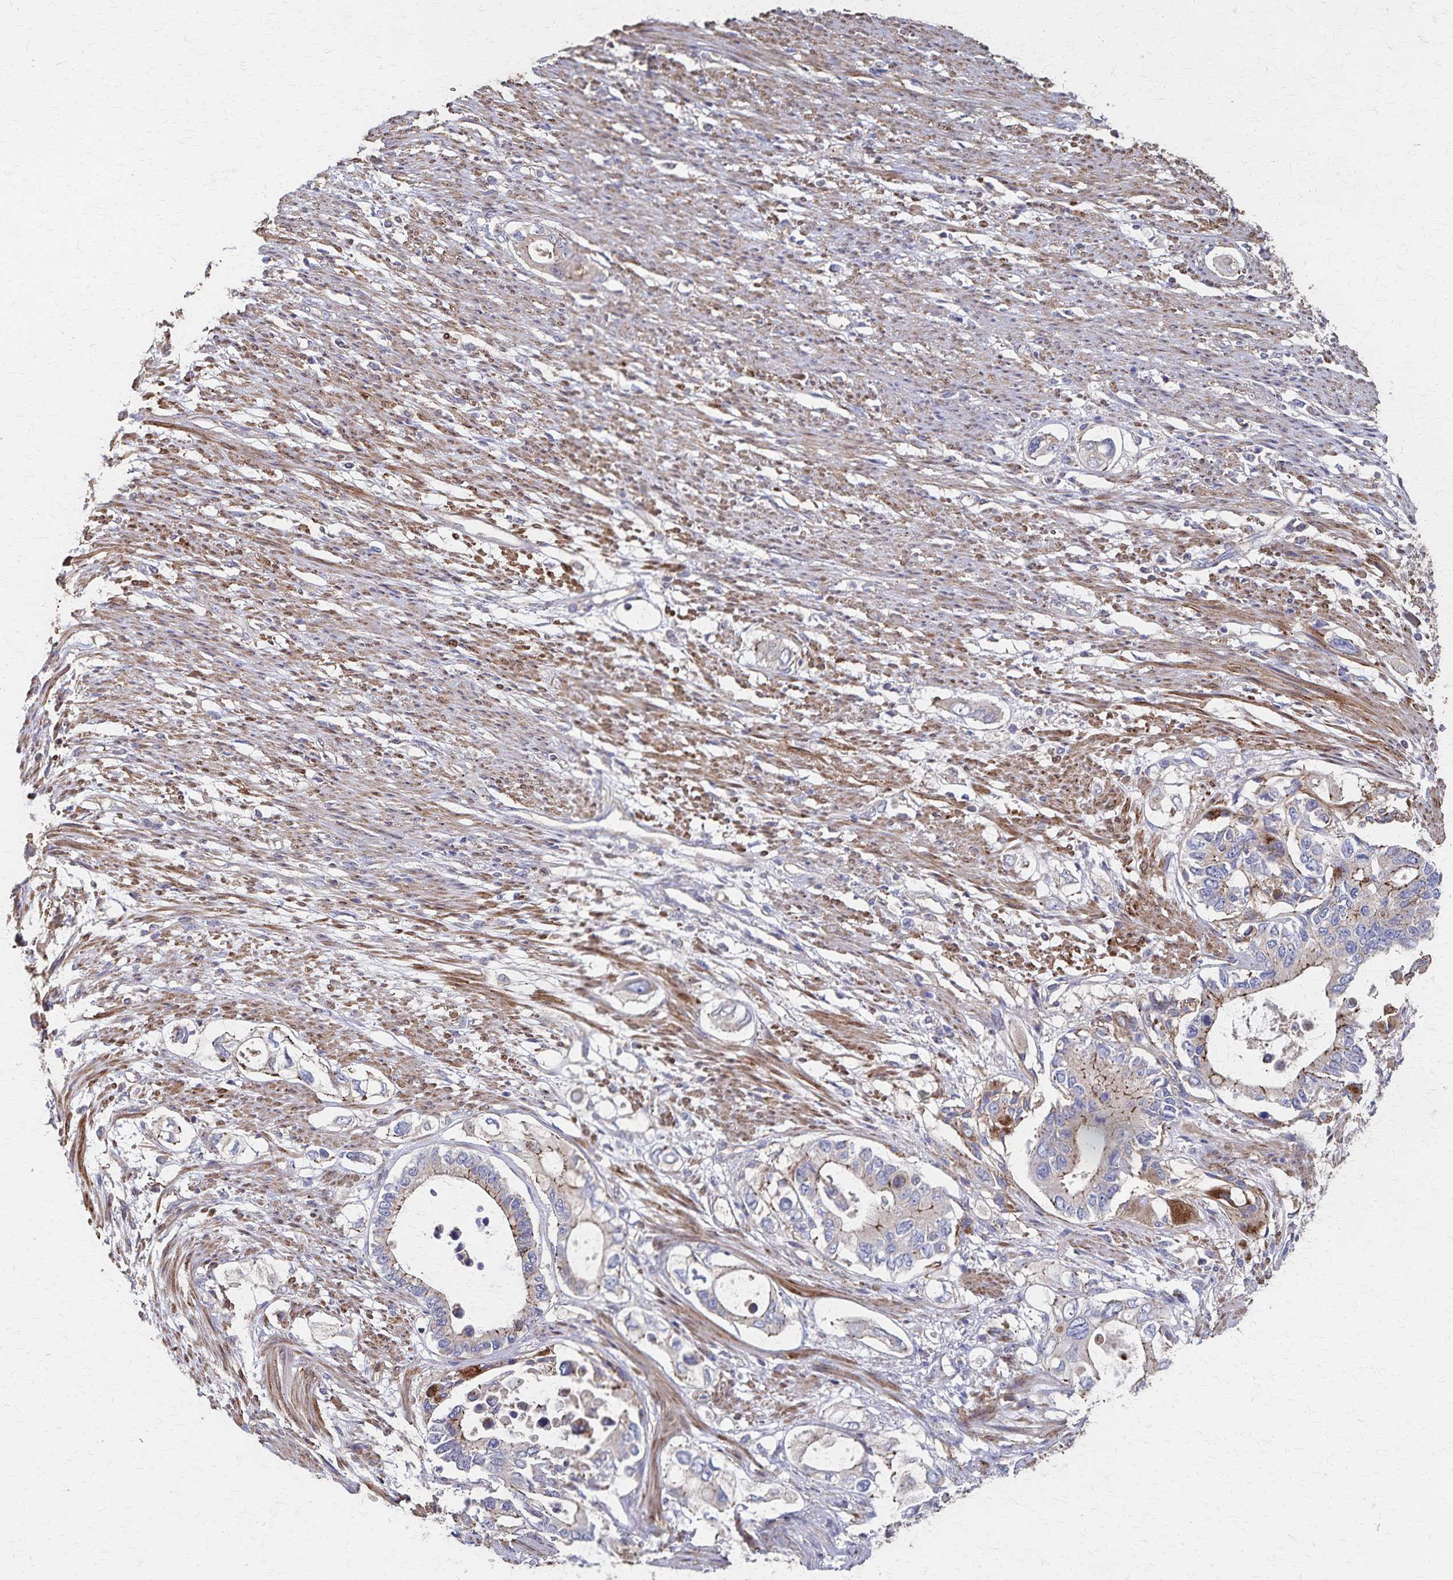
{"staining": {"intensity": "moderate", "quantity": "<25%", "location": "cytoplasmic/membranous"}, "tissue": "pancreatic cancer", "cell_type": "Tumor cells", "image_type": "cancer", "snomed": [{"axis": "morphology", "description": "Adenocarcinoma, NOS"}, {"axis": "topography", "description": "Pancreas"}], "caption": "The photomicrograph demonstrates a brown stain indicating the presence of a protein in the cytoplasmic/membranous of tumor cells in pancreatic cancer (adenocarcinoma).", "gene": "PGAP2", "patient": {"sex": "female", "age": 63}}